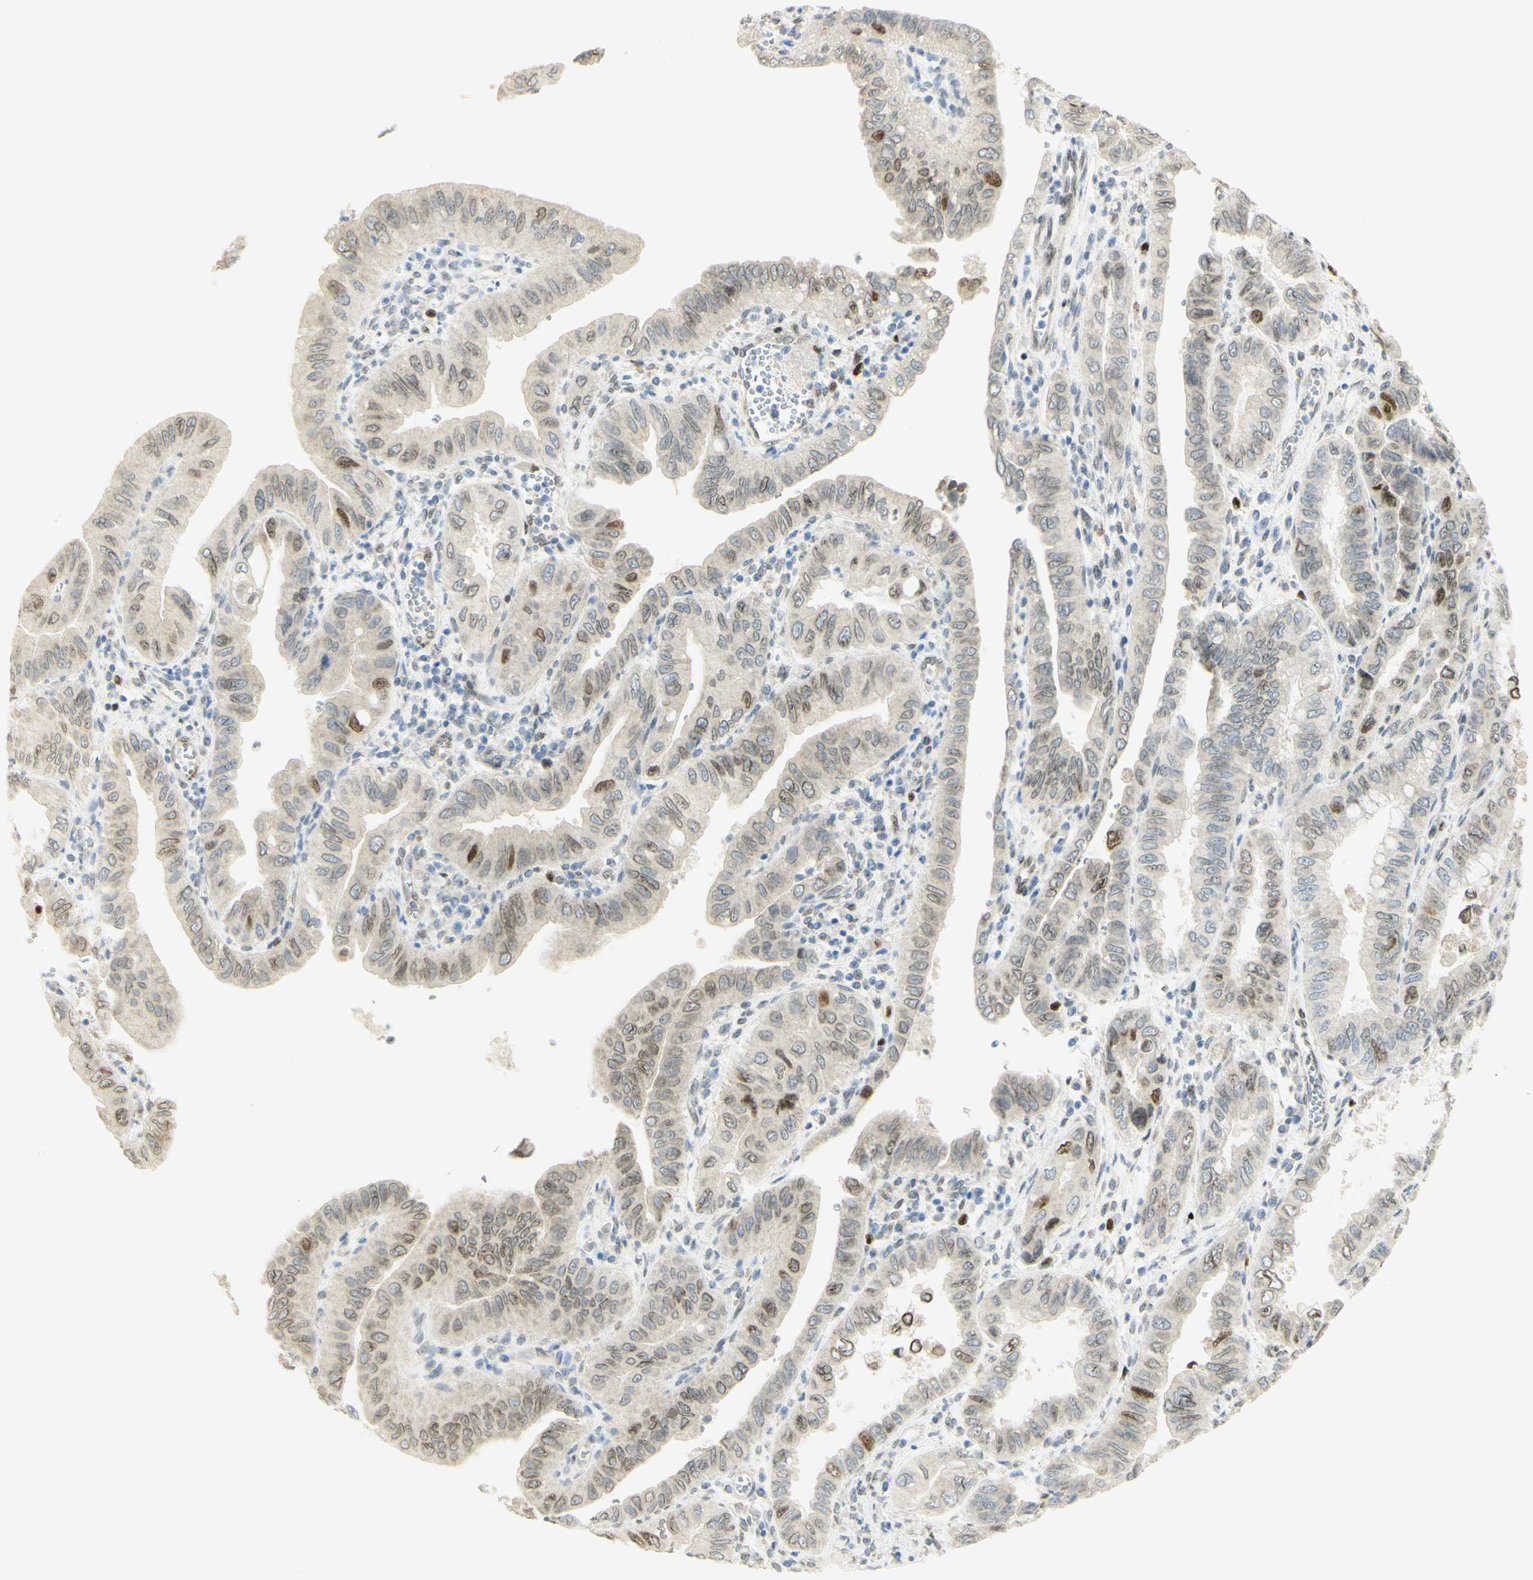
{"staining": {"intensity": "strong", "quantity": "25%-75%", "location": "cytoplasmic/membranous,nuclear"}, "tissue": "pancreatic cancer", "cell_type": "Tumor cells", "image_type": "cancer", "snomed": [{"axis": "morphology", "description": "Normal tissue, NOS"}, {"axis": "topography", "description": "Lymph node"}], "caption": "Tumor cells reveal strong cytoplasmic/membranous and nuclear staining in about 25%-75% of cells in pancreatic cancer.", "gene": "E2F1", "patient": {"sex": "male", "age": 50}}